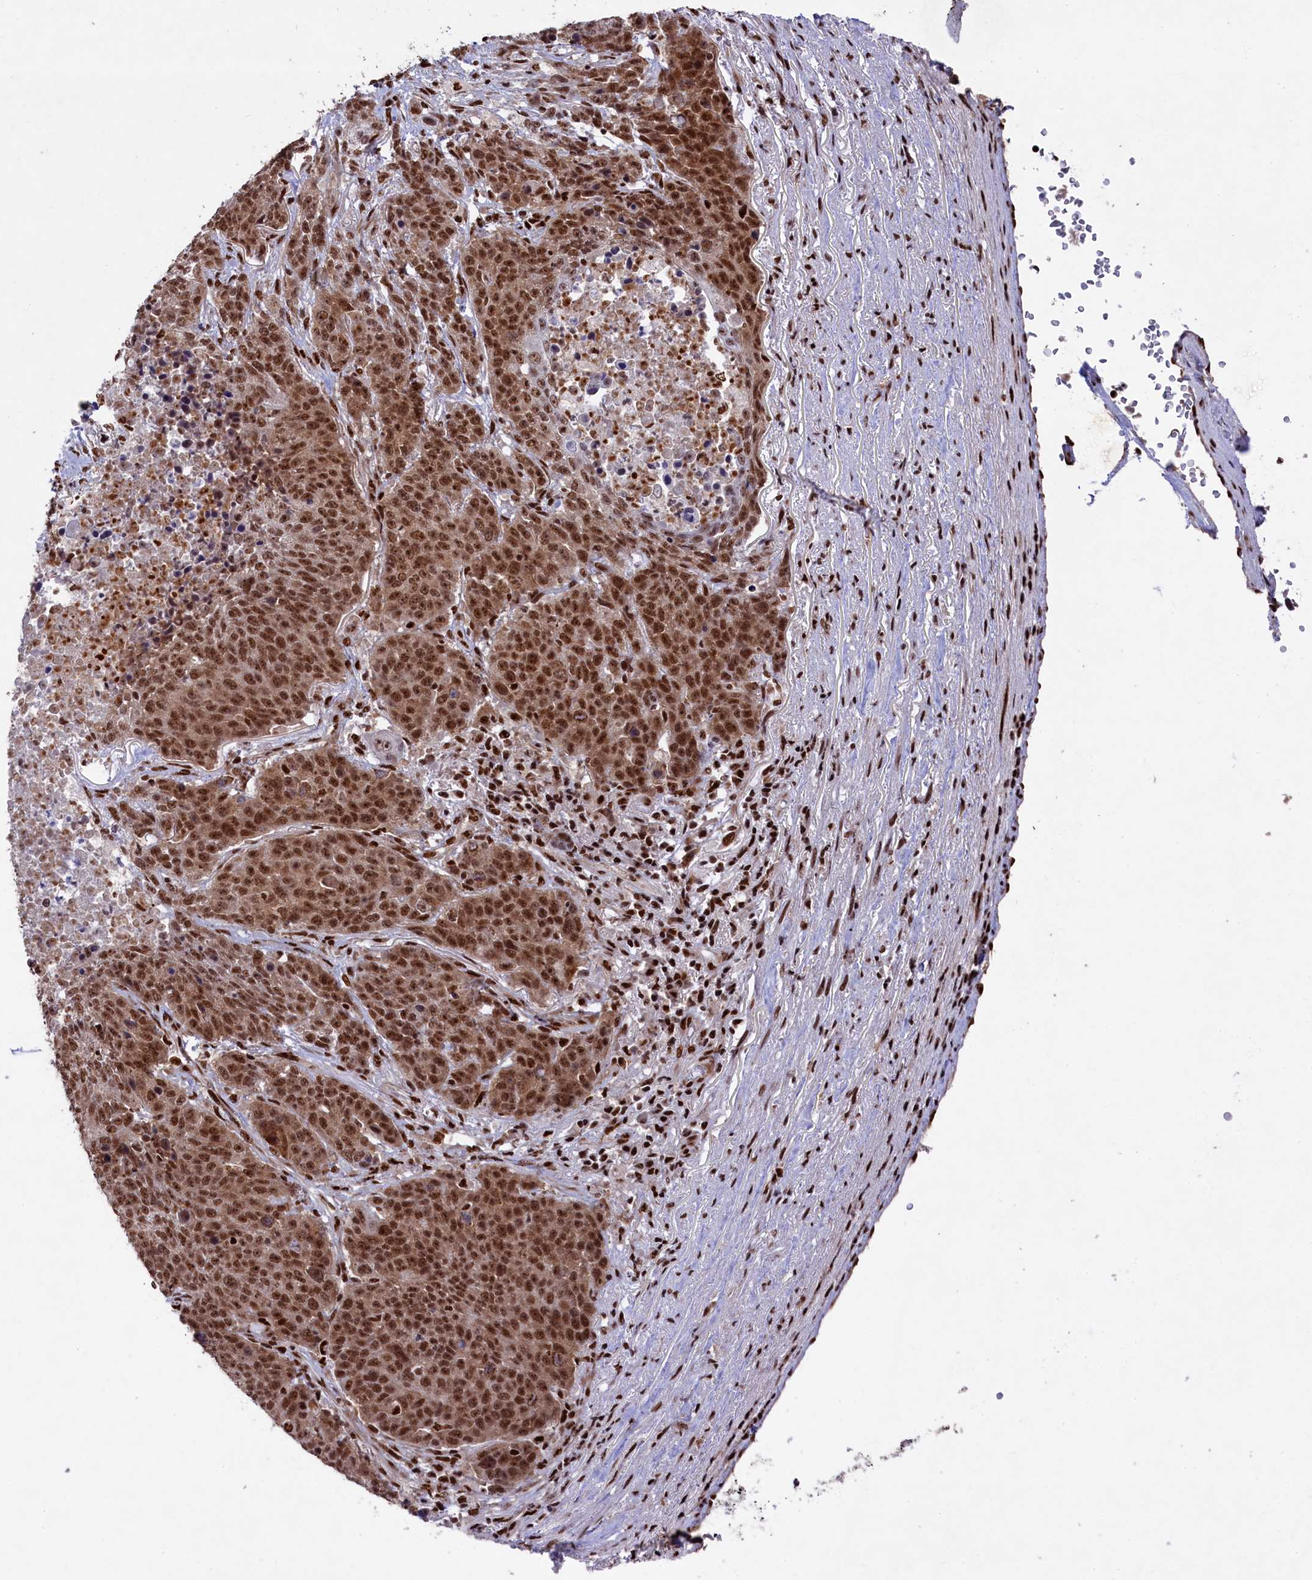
{"staining": {"intensity": "moderate", "quantity": ">75%", "location": "cytoplasmic/membranous,nuclear"}, "tissue": "lung cancer", "cell_type": "Tumor cells", "image_type": "cancer", "snomed": [{"axis": "morphology", "description": "Normal tissue, NOS"}, {"axis": "morphology", "description": "Squamous cell carcinoma, NOS"}, {"axis": "topography", "description": "Lymph node"}, {"axis": "topography", "description": "Lung"}], "caption": "Immunohistochemical staining of human lung cancer reveals medium levels of moderate cytoplasmic/membranous and nuclear staining in about >75% of tumor cells. Nuclei are stained in blue.", "gene": "PRPF31", "patient": {"sex": "male", "age": 66}}